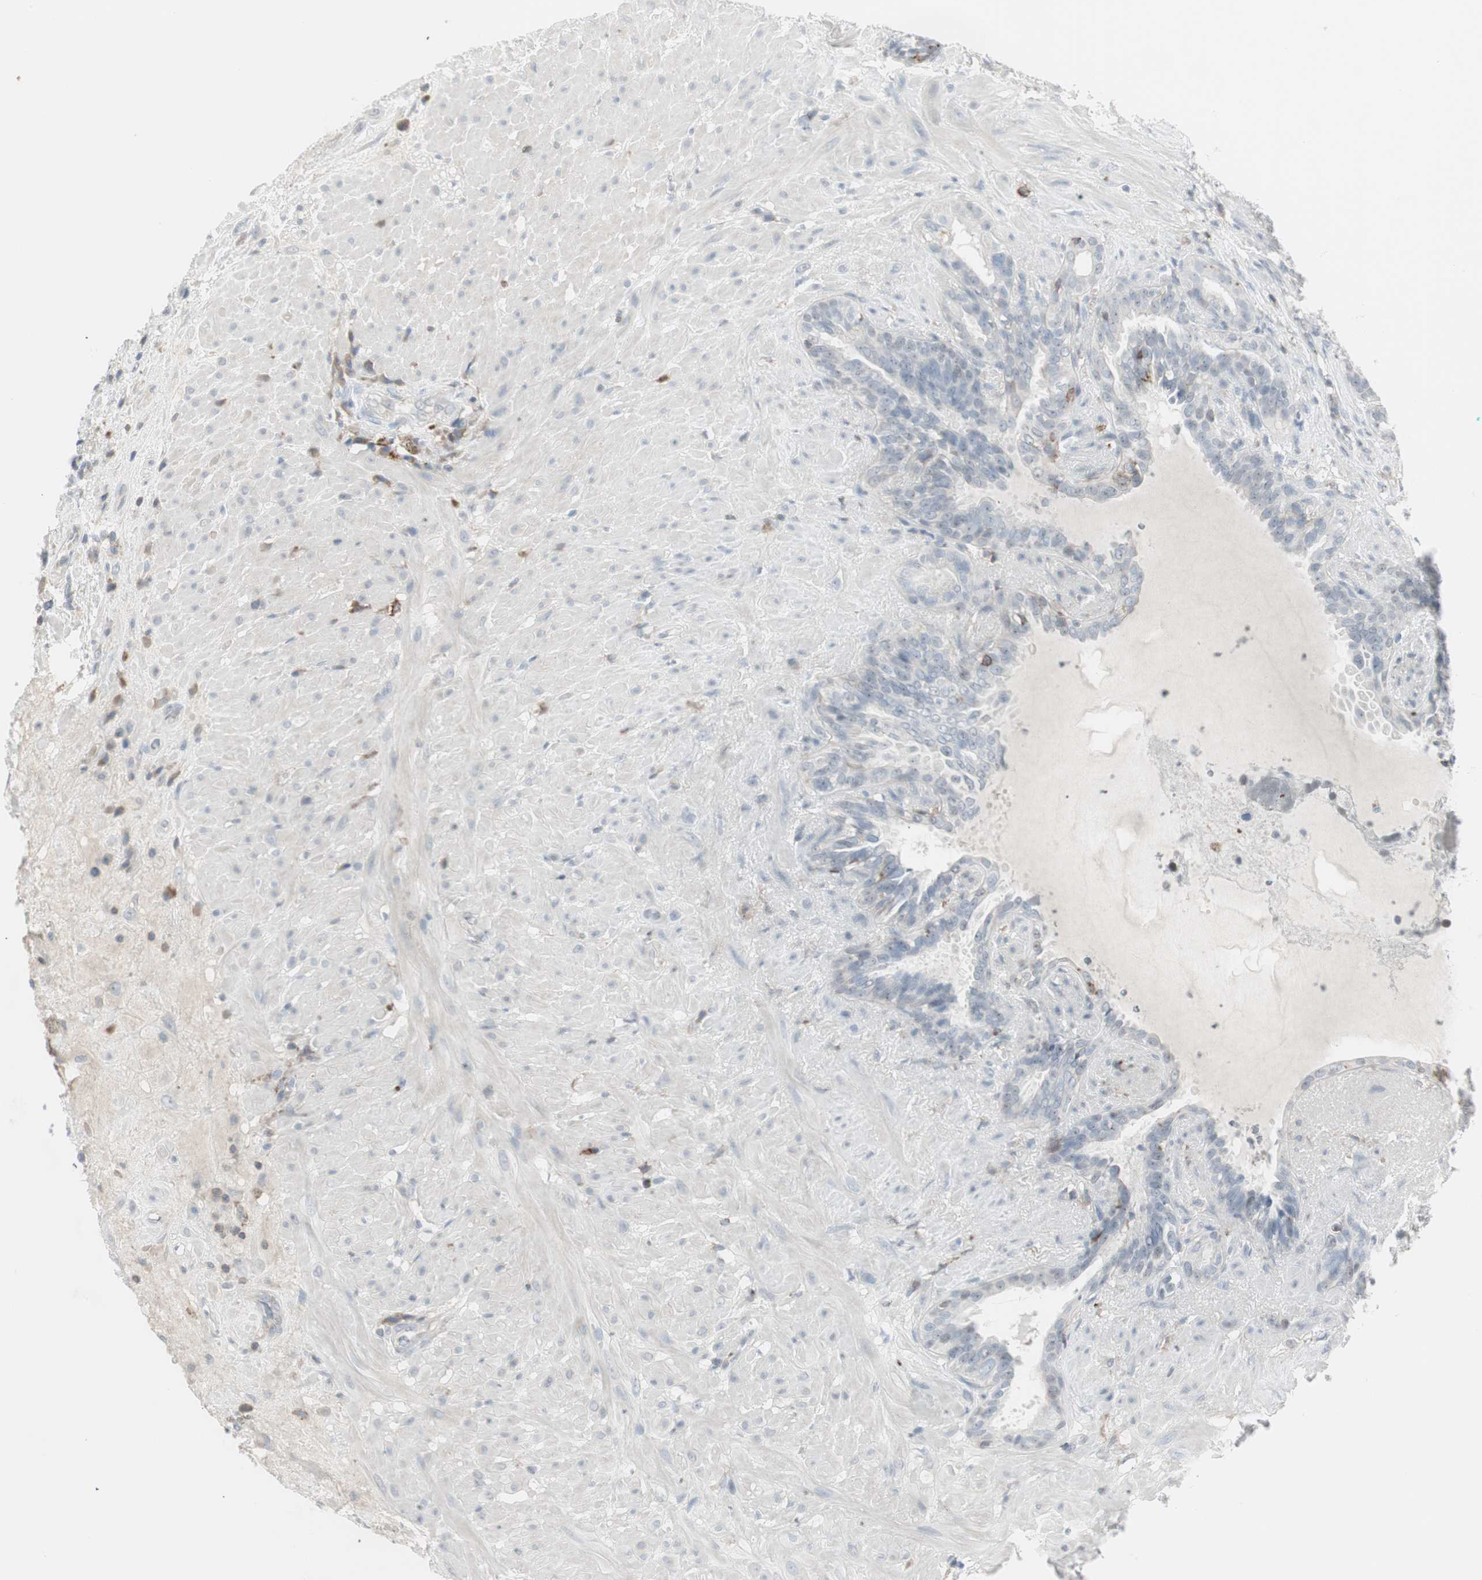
{"staining": {"intensity": "negative", "quantity": "none", "location": "none"}, "tissue": "seminal vesicle", "cell_type": "Glandular cells", "image_type": "normal", "snomed": [{"axis": "morphology", "description": "Normal tissue, NOS"}, {"axis": "topography", "description": "Seminal veicle"}], "caption": "The image displays no significant positivity in glandular cells of seminal vesicle.", "gene": "MAP4K4", "patient": {"sex": "male", "age": 61}}